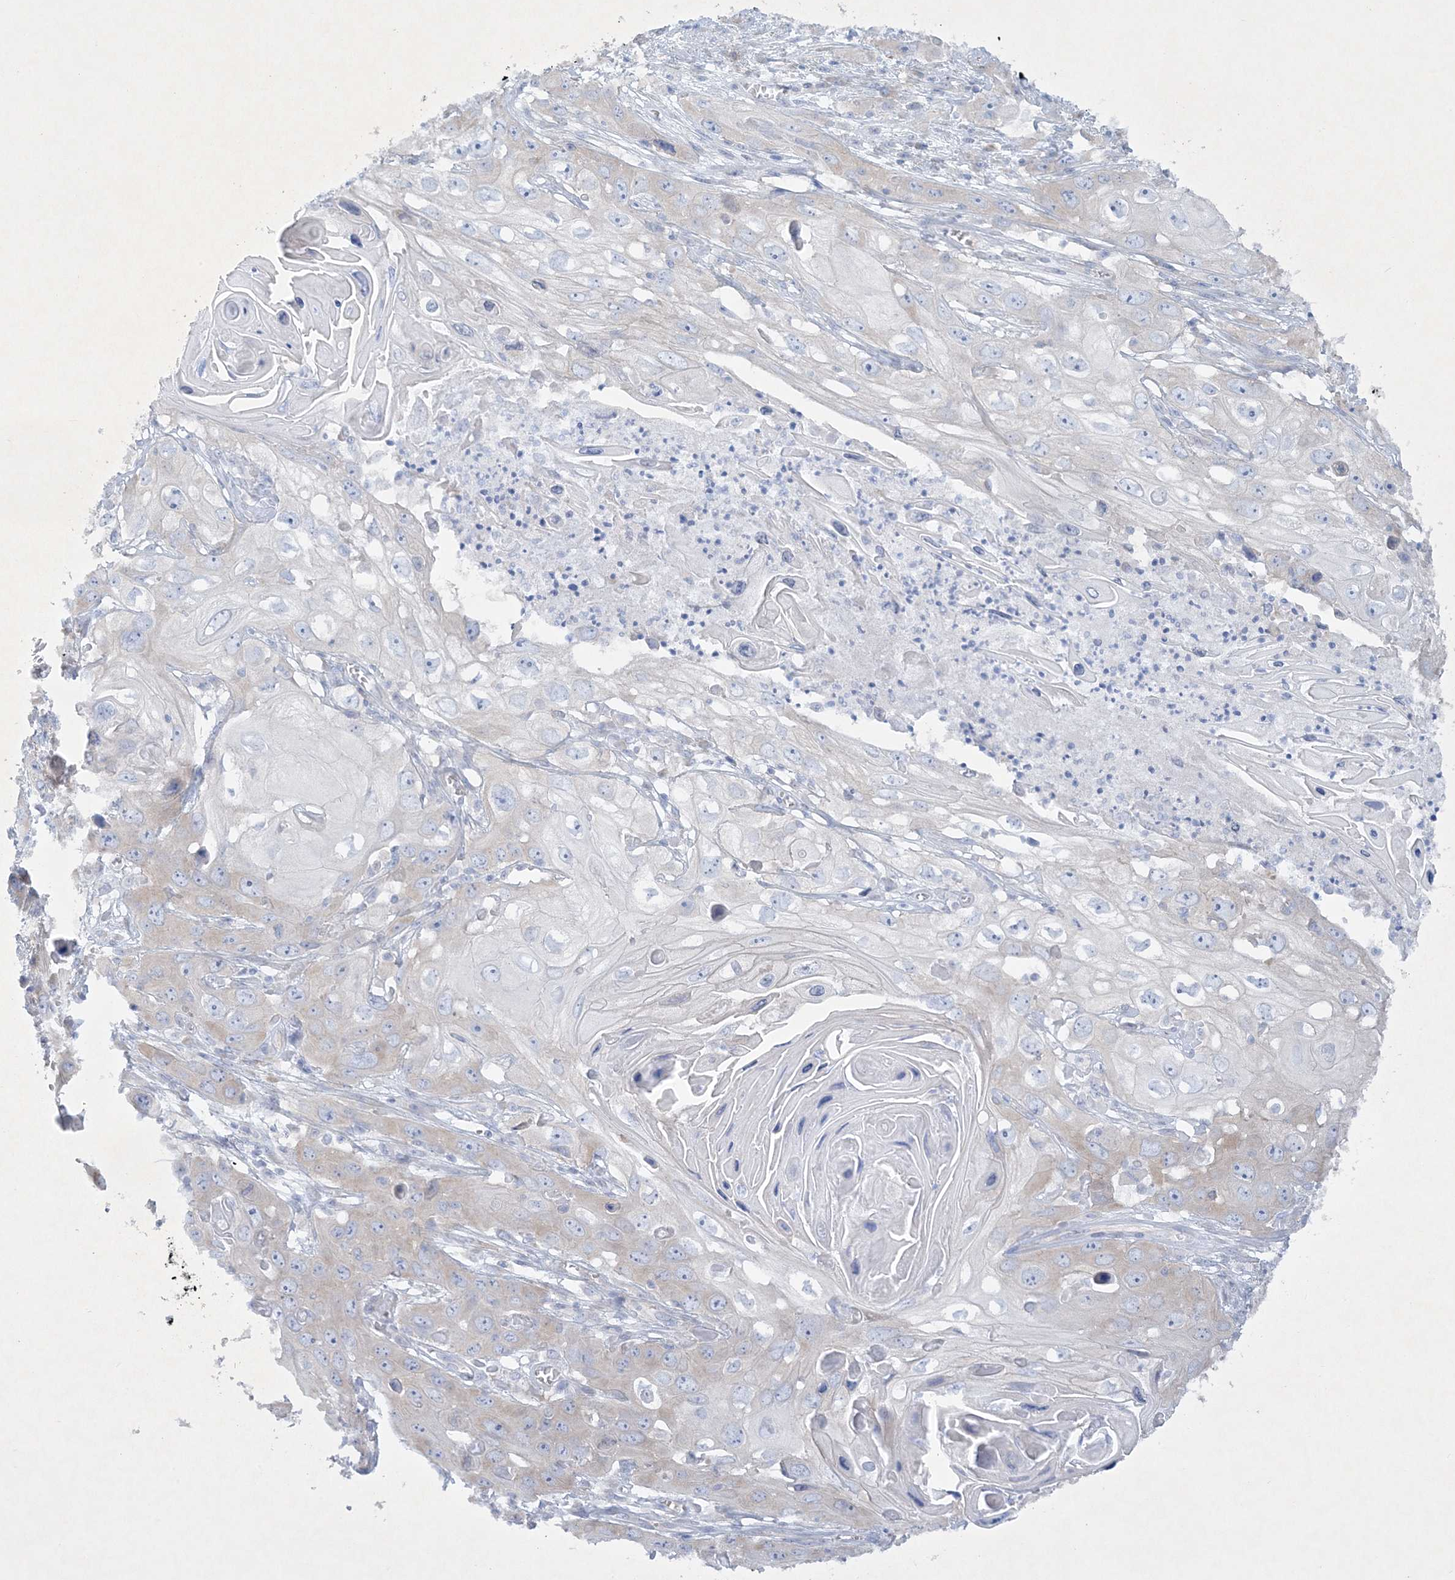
{"staining": {"intensity": "weak", "quantity": "<25%", "location": "cytoplasmic/membranous"}, "tissue": "skin cancer", "cell_type": "Tumor cells", "image_type": "cancer", "snomed": [{"axis": "morphology", "description": "Squamous cell carcinoma, NOS"}, {"axis": "topography", "description": "Skin"}], "caption": "Tumor cells show no significant expression in squamous cell carcinoma (skin).", "gene": "FARSB", "patient": {"sex": "male", "age": 55}}